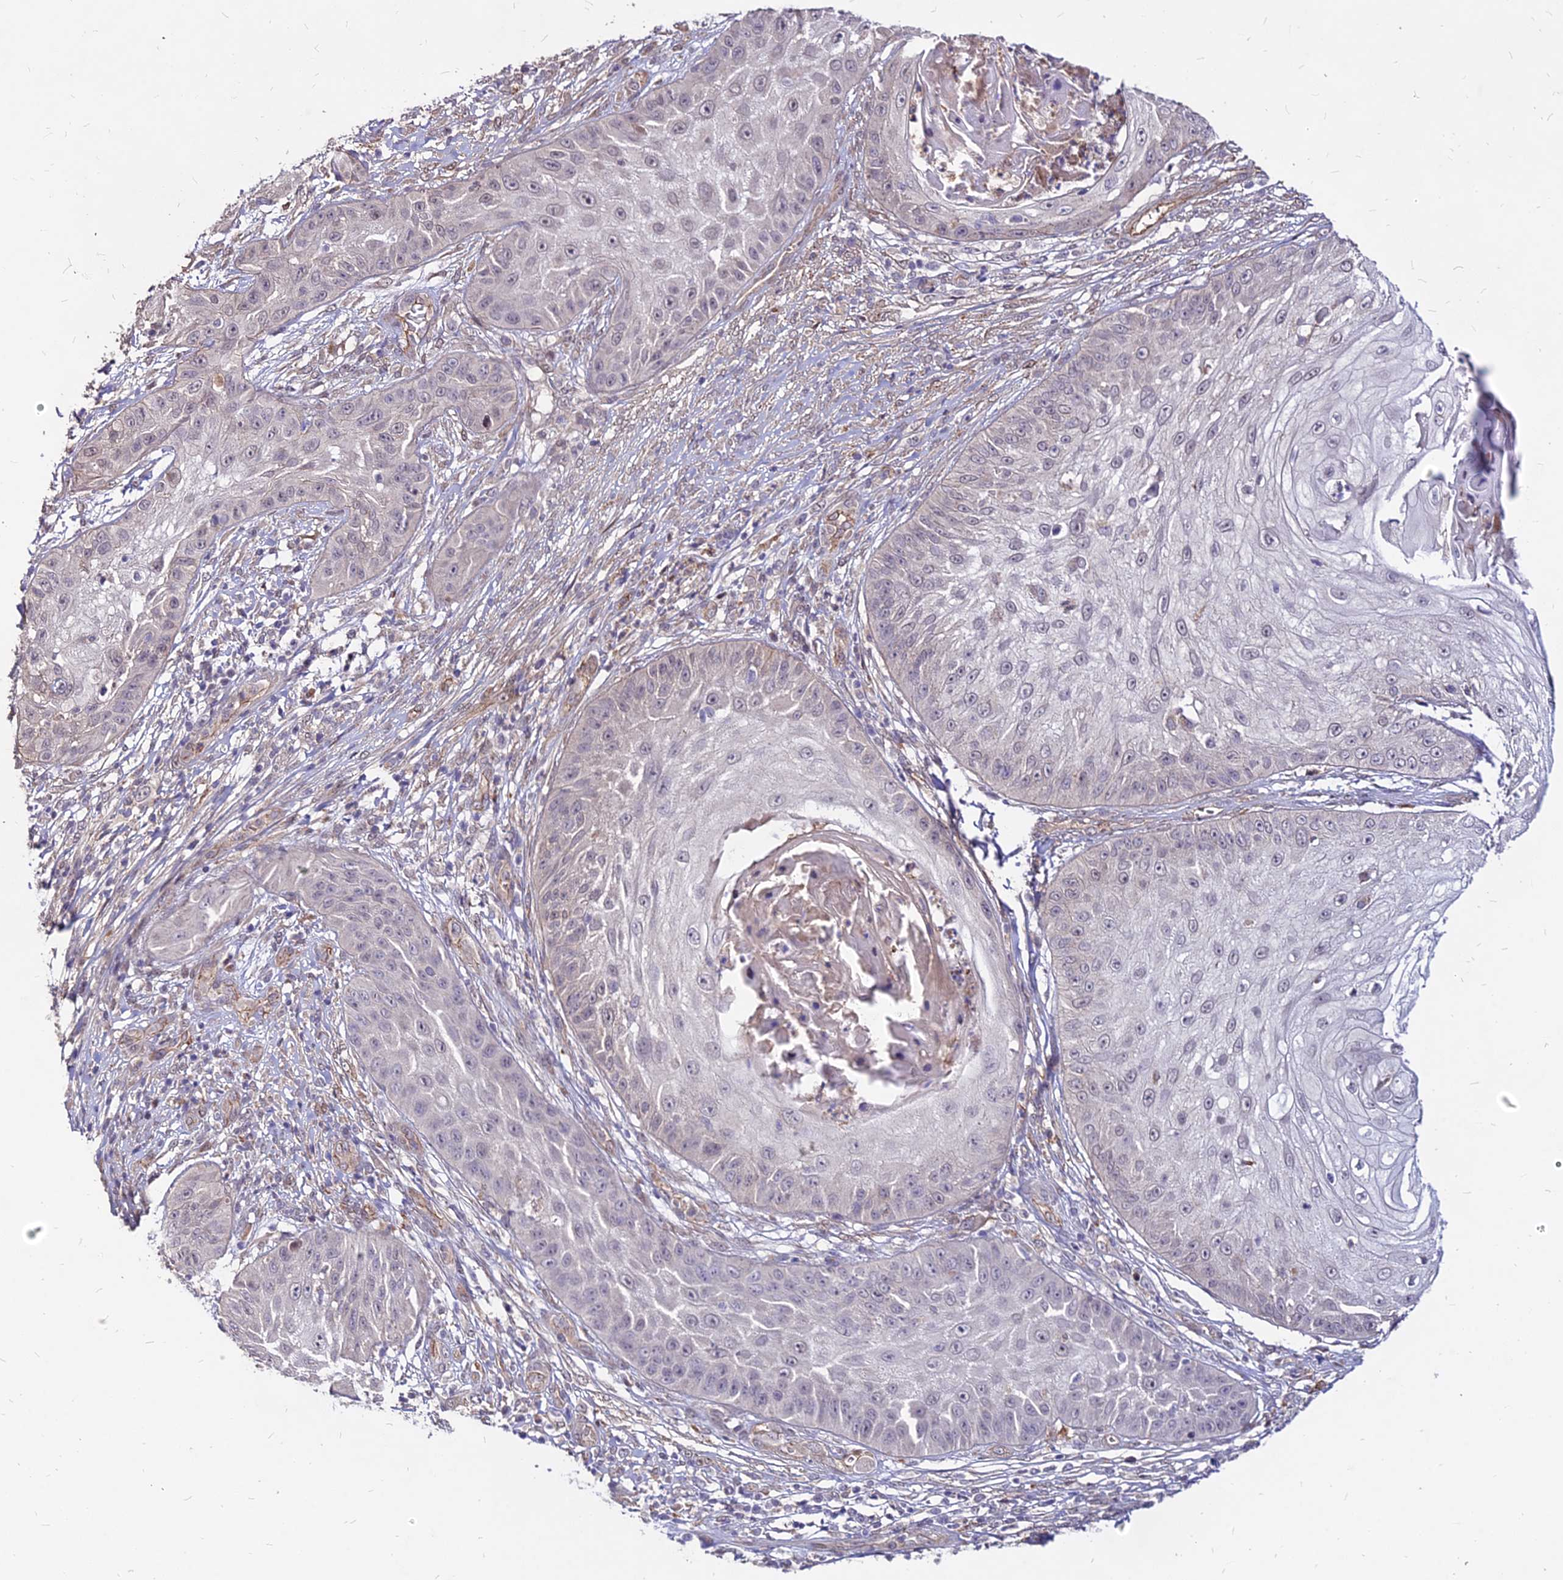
{"staining": {"intensity": "negative", "quantity": "none", "location": "none"}, "tissue": "skin cancer", "cell_type": "Tumor cells", "image_type": "cancer", "snomed": [{"axis": "morphology", "description": "Squamous cell carcinoma, NOS"}, {"axis": "topography", "description": "Skin"}], "caption": "Human skin cancer stained for a protein using immunohistochemistry demonstrates no positivity in tumor cells.", "gene": "C11orf68", "patient": {"sex": "male", "age": 70}}